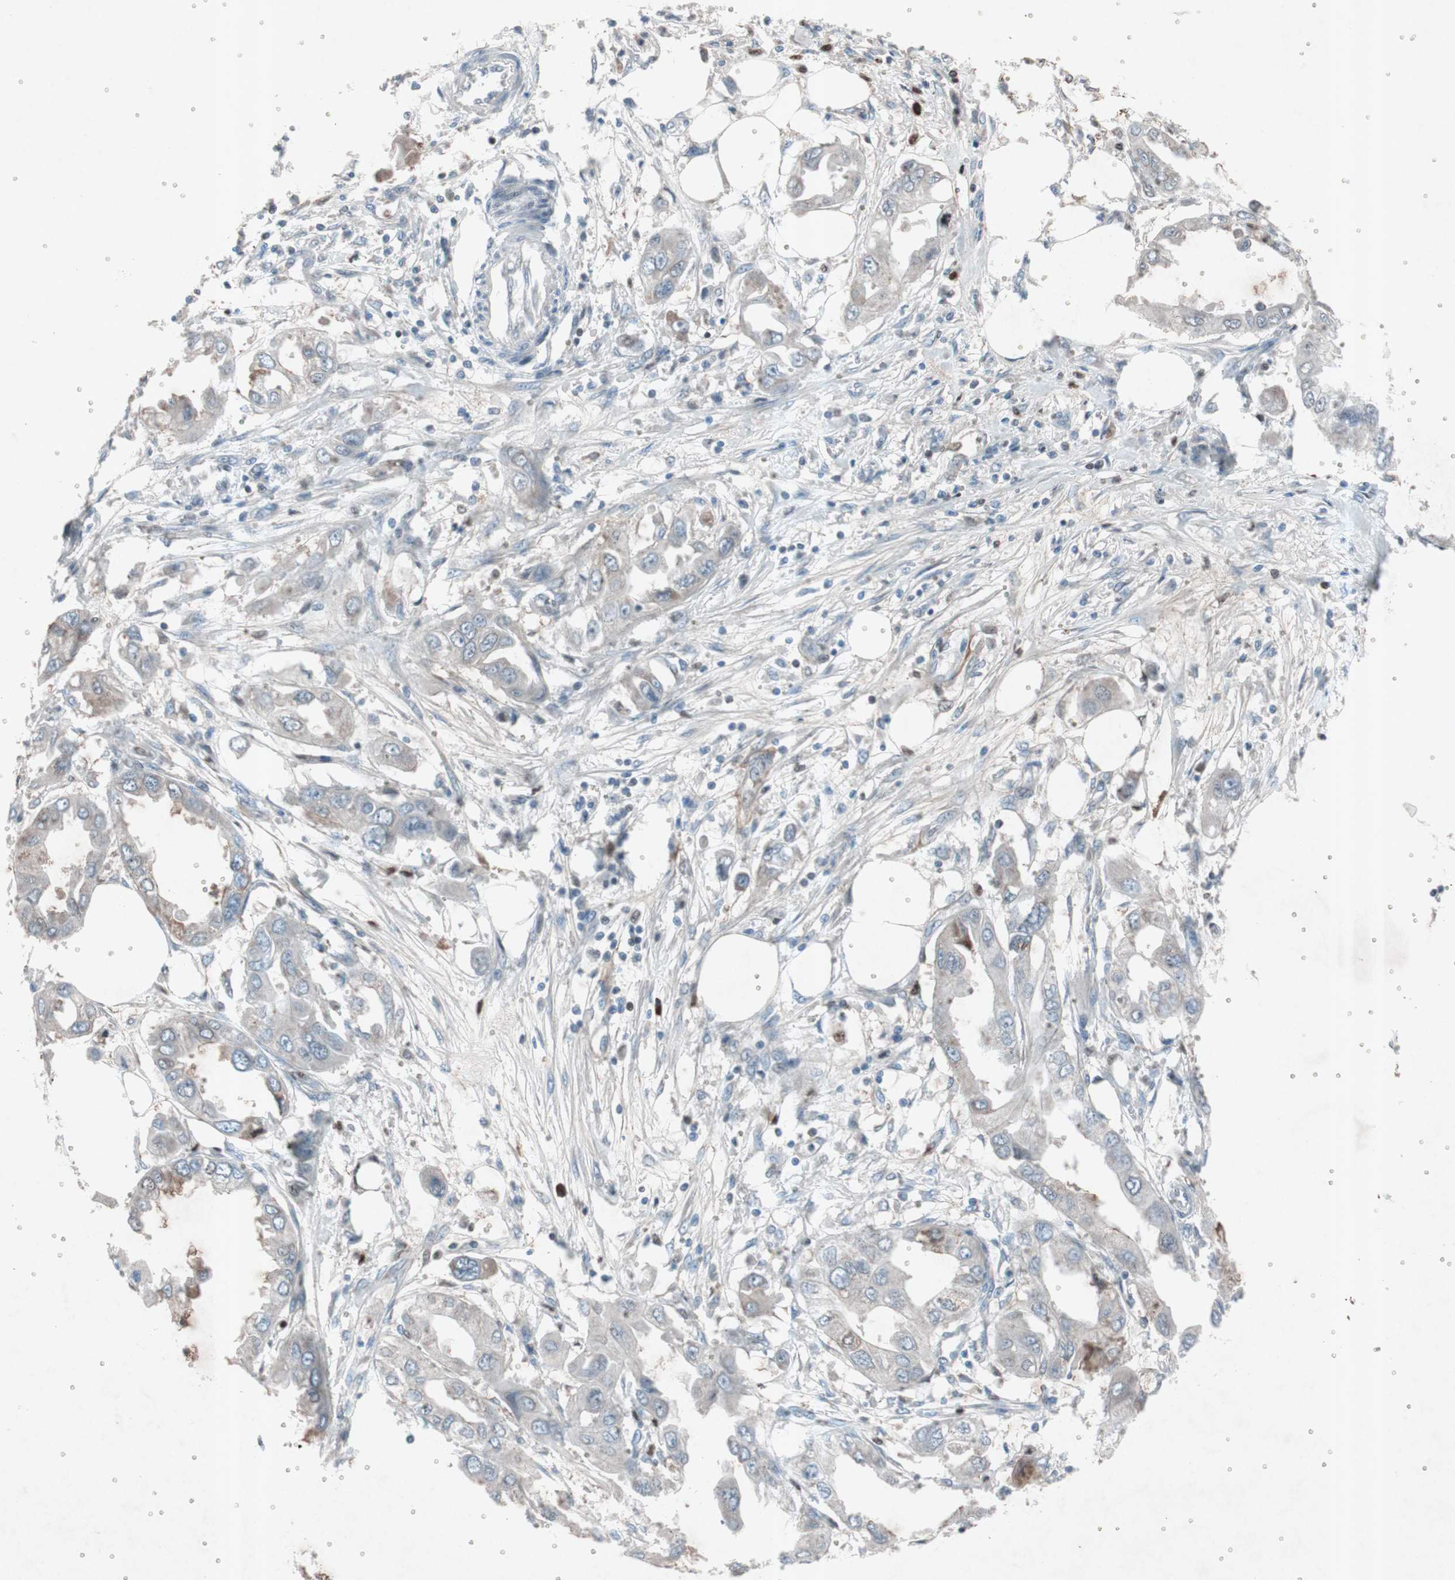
{"staining": {"intensity": "moderate", "quantity": ">75%", "location": "cytoplasmic/membranous"}, "tissue": "endometrial cancer", "cell_type": "Tumor cells", "image_type": "cancer", "snomed": [{"axis": "morphology", "description": "Adenocarcinoma, NOS"}, {"axis": "topography", "description": "Endometrium"}], "caption": "Adenocarcinoma (endometrial) stained with DAB (3,3'-diaminobenzidine) IHC displays medium levels of moderate cytoplasmic/membranous staining in approximately >75% of tumor cells. Nuclei are stained in blue.", "gene": "GRB7", "patient": {"sex": "female", "age": 67}}